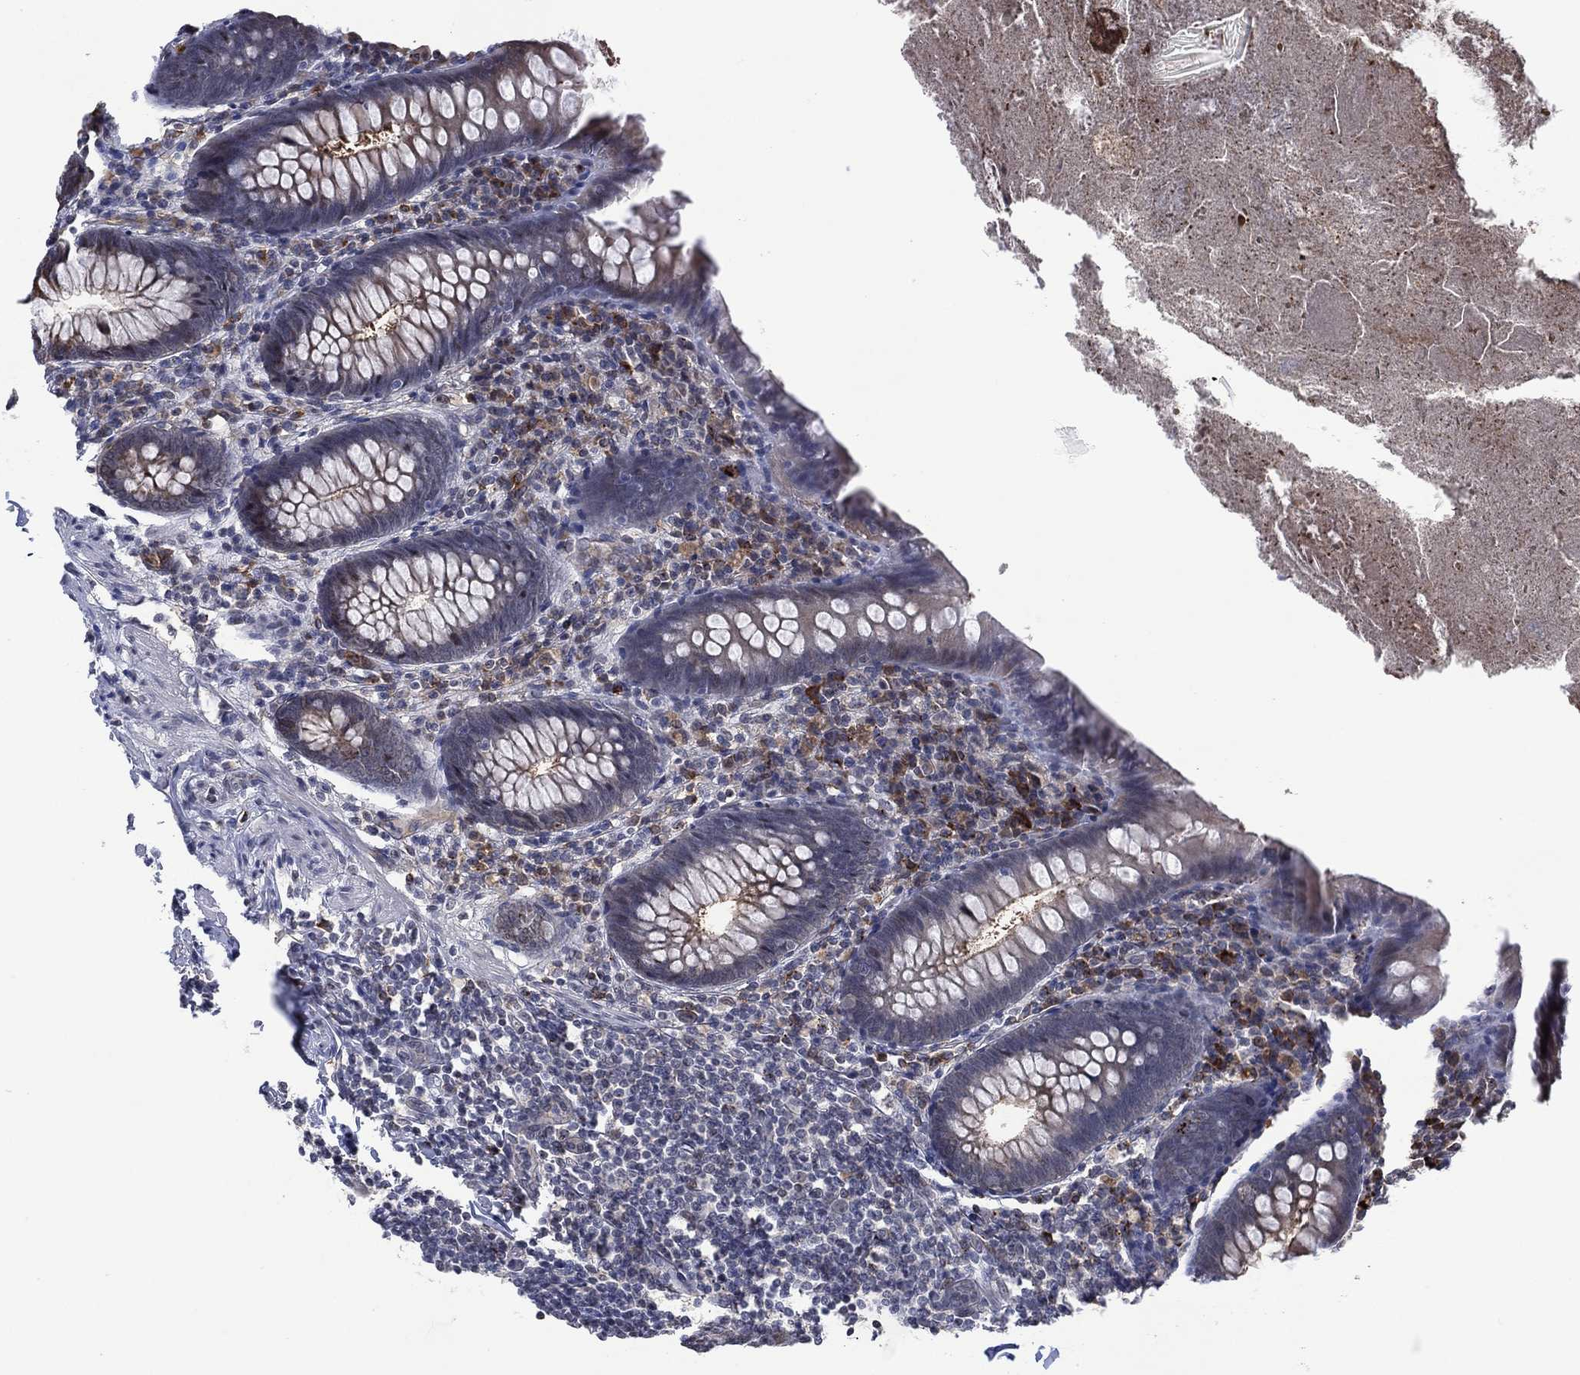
{"staining": {"intensity": "weak", "quantity": "<25%", "location": "cytoplasmic/membranous"}, "tissue": "appendix", "cell_type": "Glandular cells", "image_type": "normal", "snomed": [{"axis": "morphology", "description": "Normal tissue, NOS"}, {"axis": "topography", "description": "Appendix"}], "caption": "This histopathology image is of normal appendix stained with IHC to label a protein in brown with the nuclei are counter-stained blue. There is no staining in glandular cells. (IHC, brightfield microscopy, high magnification).", "gene": "DPP4", "patient": {"sex": "male", "age": 47}}